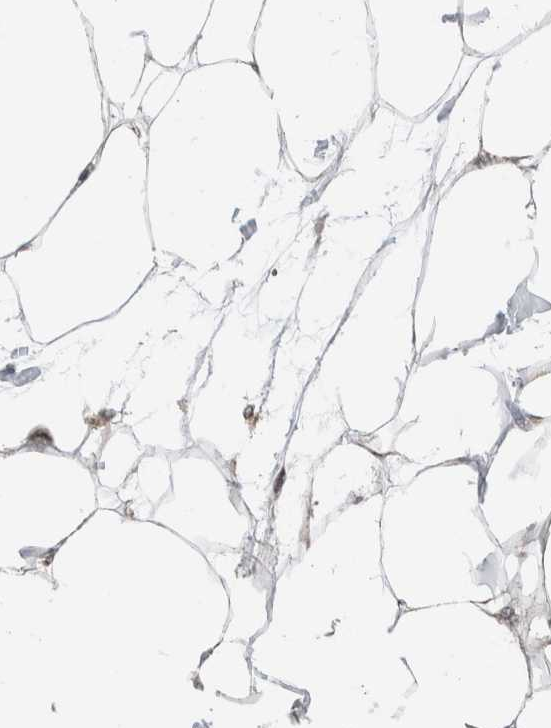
{"staining": {"intensity": "weak", "quantity": ">75%", "location": "nuclear"}, "tissue": "adipose tissue", "cell_type": "Adipocytes", "image_type": "normal", "snomed": [{"axis": "morphology", "description": "Normal tissue, NOS"}, {"axis": "morphology", "description": "Adenocarcinoma, NOS"}, {"axis": "topography", "description": "Colon"}, {"axis": "topography", "description": "Peripheral nerve tissue"}], "caption": "Protein expression analysis of unremarkable human adipose tissue reveals weak nuclear expression in about >75% of adipocytes. (brown staining indicates protein expression, while blue staining denotes nuclei).", "gene": "NPLOC4", "patient": {"sex": "male", "age": 14}}